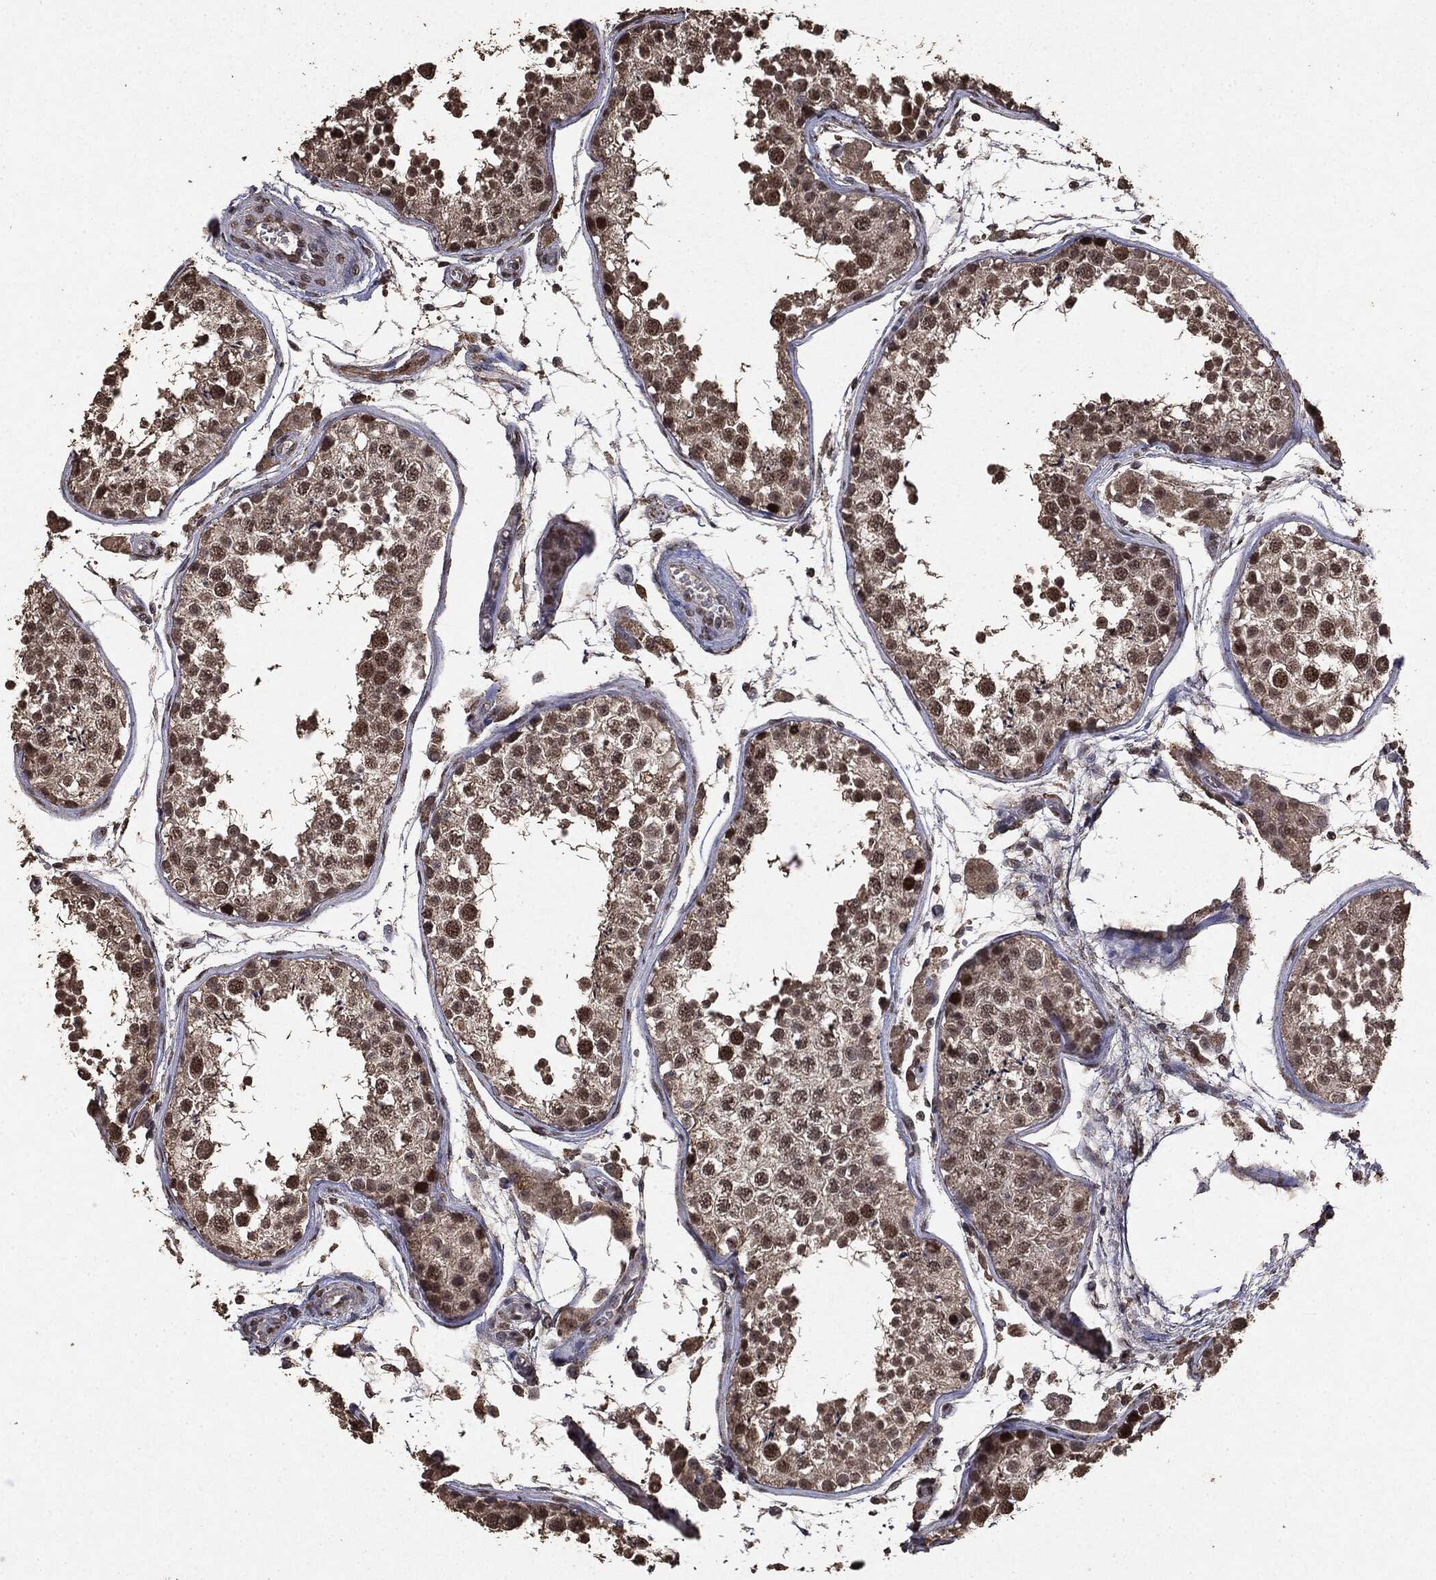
{"staining": {"intensity": "strong", "quantity": "<25%", "location": "nuclear"}, "tissue": "testis", "cell_type": "Cells in seminiferous ducts", "image_type": "normal", "snomed": [{"axis": "morphology", "description": "Normal tissue, NOS"}, {"axis": "topography", "description": "Testis"}], "caption": "Immunohistochemical staining of normal human testis demonstrates medium levels of strong nuclear expression in about <25% of cells in seminiferous ducts.", "gene": "RAD18", "patient": {"sex": "male", "age": 29}}